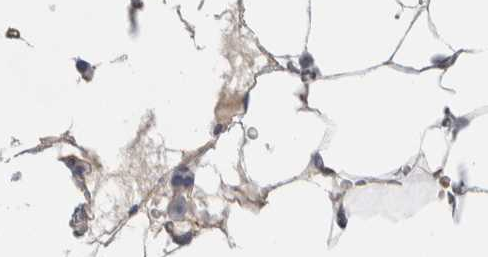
{"staining": {"intensity": "weak", "quantity": "<25%", "location": "cytoplasmic/membranous"}, "tissue": "bone marrow", "cell_type": "Hematopoietic cells", "image_type": "normal", "snomed": [{"axis": "morphology", "description": "Normal tissue, NOS"}, {"axis": "topography", "description": "Bone marrow"}], "caption": "The IHC image has no significant positivity in hematopoietic cells of bone marrow. (Stains: DAB (3,3'-diaminobenzidine) IHC with hematoxylin counter stain, Microscopy: brightfield microscopy at high magnification).", "gene": "CEP131", "patient": {"sex": "male", "age": 70}}